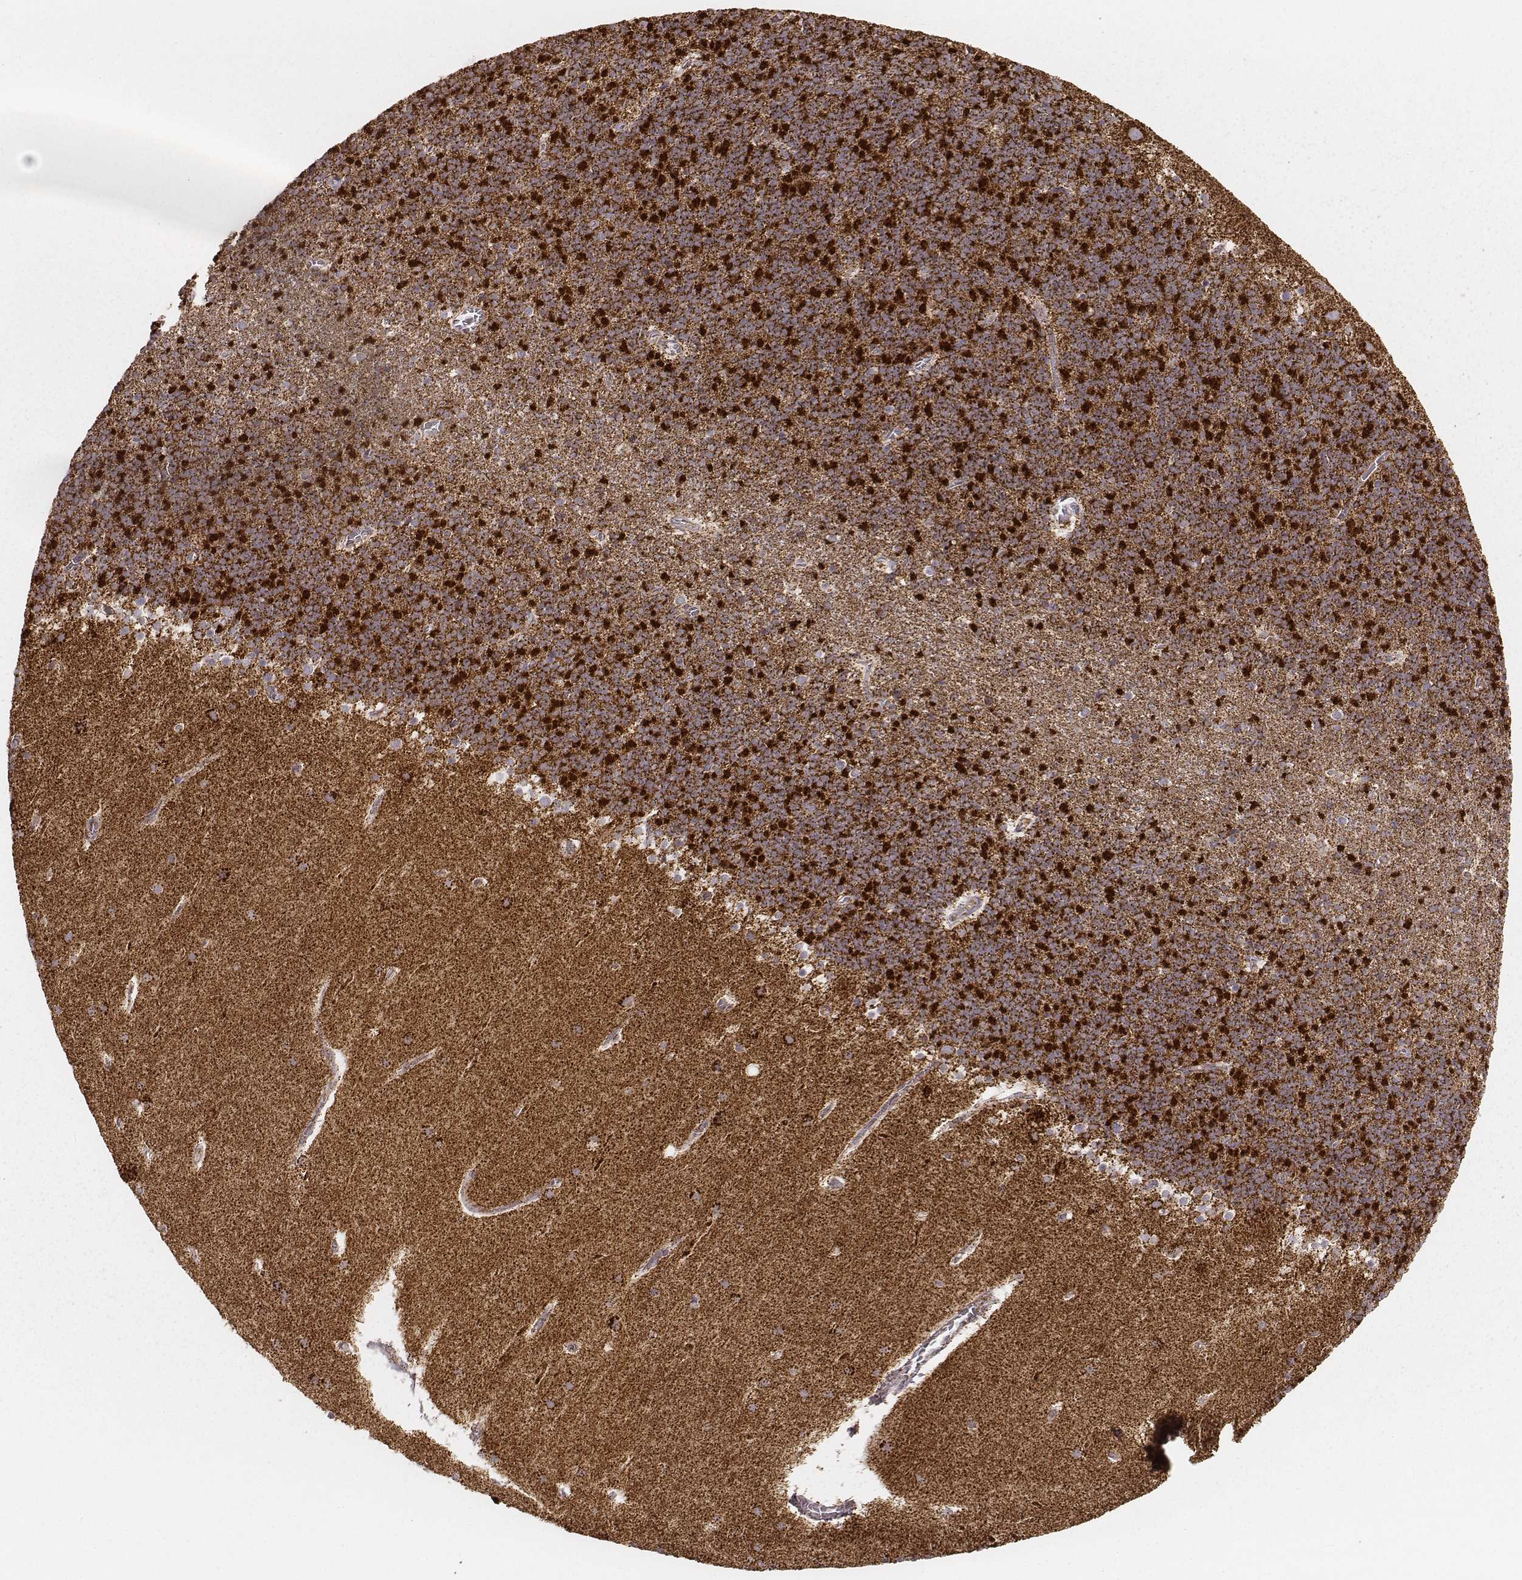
{"staining": {"intensity": "strong", "quantity": ">75%", "location": "cytoplasmic/membranous"}, "tissue": "cerebellum", "cell_type": "Cells in granular layer", "image_type": "normal", "snomed": [{"axis": "morphology", "description": "Normal tissue, NOS"}, {"axis": "topography", "description": "Cerebellum"}], "caption": "Protein analysis of unremarkable cerebellum reveals strong cytoplasmic/membranous positivity in about >75% of cells in granular layer. (Brightfield microscopy of DAB IHC at high magnification).", "gene": "CS", "patient": {"sex": "male", "age": 70}}